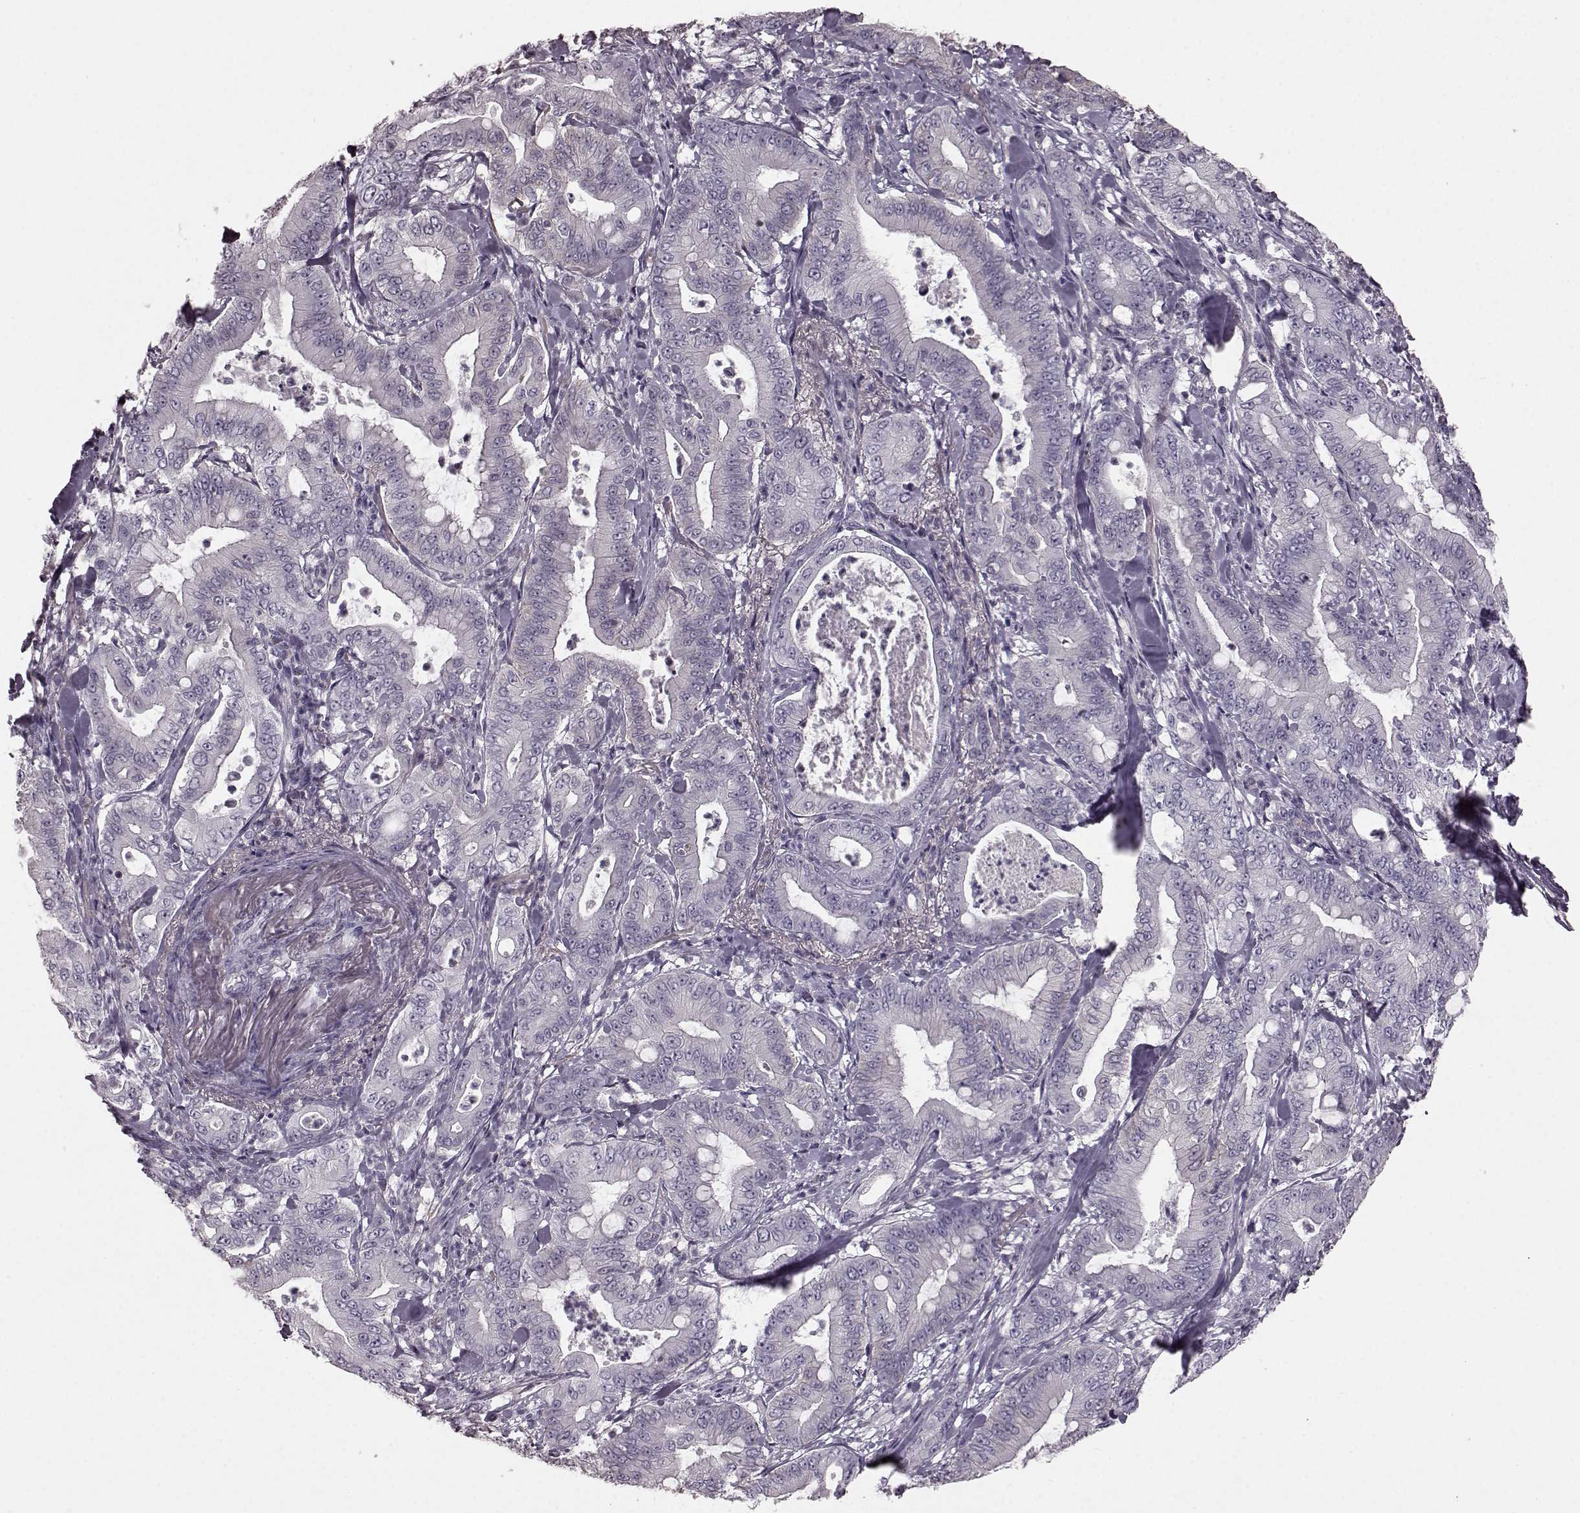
{"staining": {"intensity": "negative", "quantity": "none", "location": "none"}, "tissue": "pancreatic cancer", "cell_type": "Tumor cells", "image_type": "cancer", "snomed": [{"axis": "morphology", "description": "Adenocarcinoma, NOS"}, {"axis": "topography", "description": "Pancreas"}], "caption": "A histopathology image of pancreatic adenocarcinoma stained for a protein demonstrates no brown staining in tumor cells.", "gene": "PDCD1", "patient": {"sex": "male", "age": 71}}